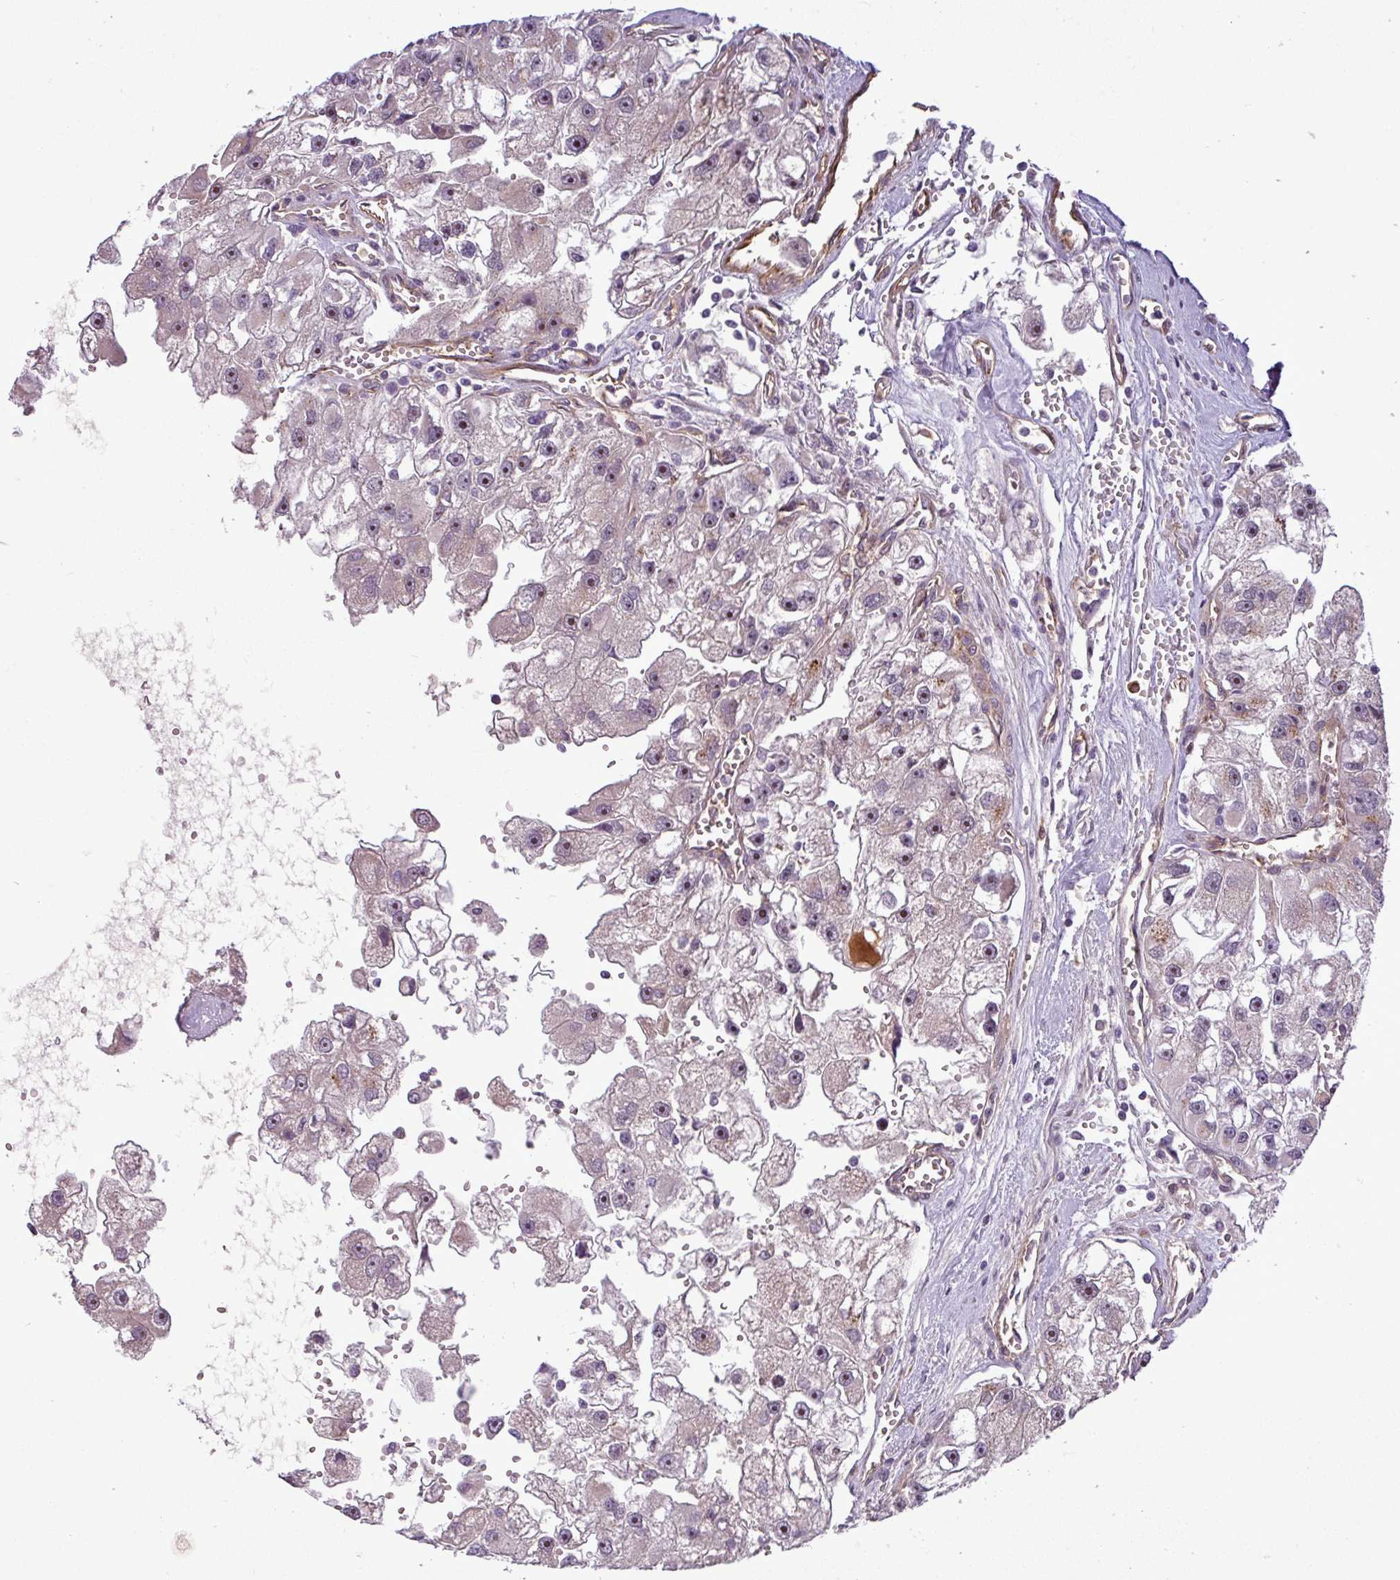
{"staining": {"intensity": "moderate", "quantity": "25%-75%", "location": "nuclear"}, "tissue": "renal cancer", "cell_type": "Tumor cells", "image_type": "cancer", "snomed": [{"axis": "morphology", "description": "Adenocarcinoma, NOS"}, {"axis": "topography", "description": "Kidney"}], "caption": "Tumor cells exhibit moderate nuclear positivity in approximately 25%-75% of cells in renal cancer.", "gene": "PCDH1", "patient": {"sex": "male", "age": 63}}